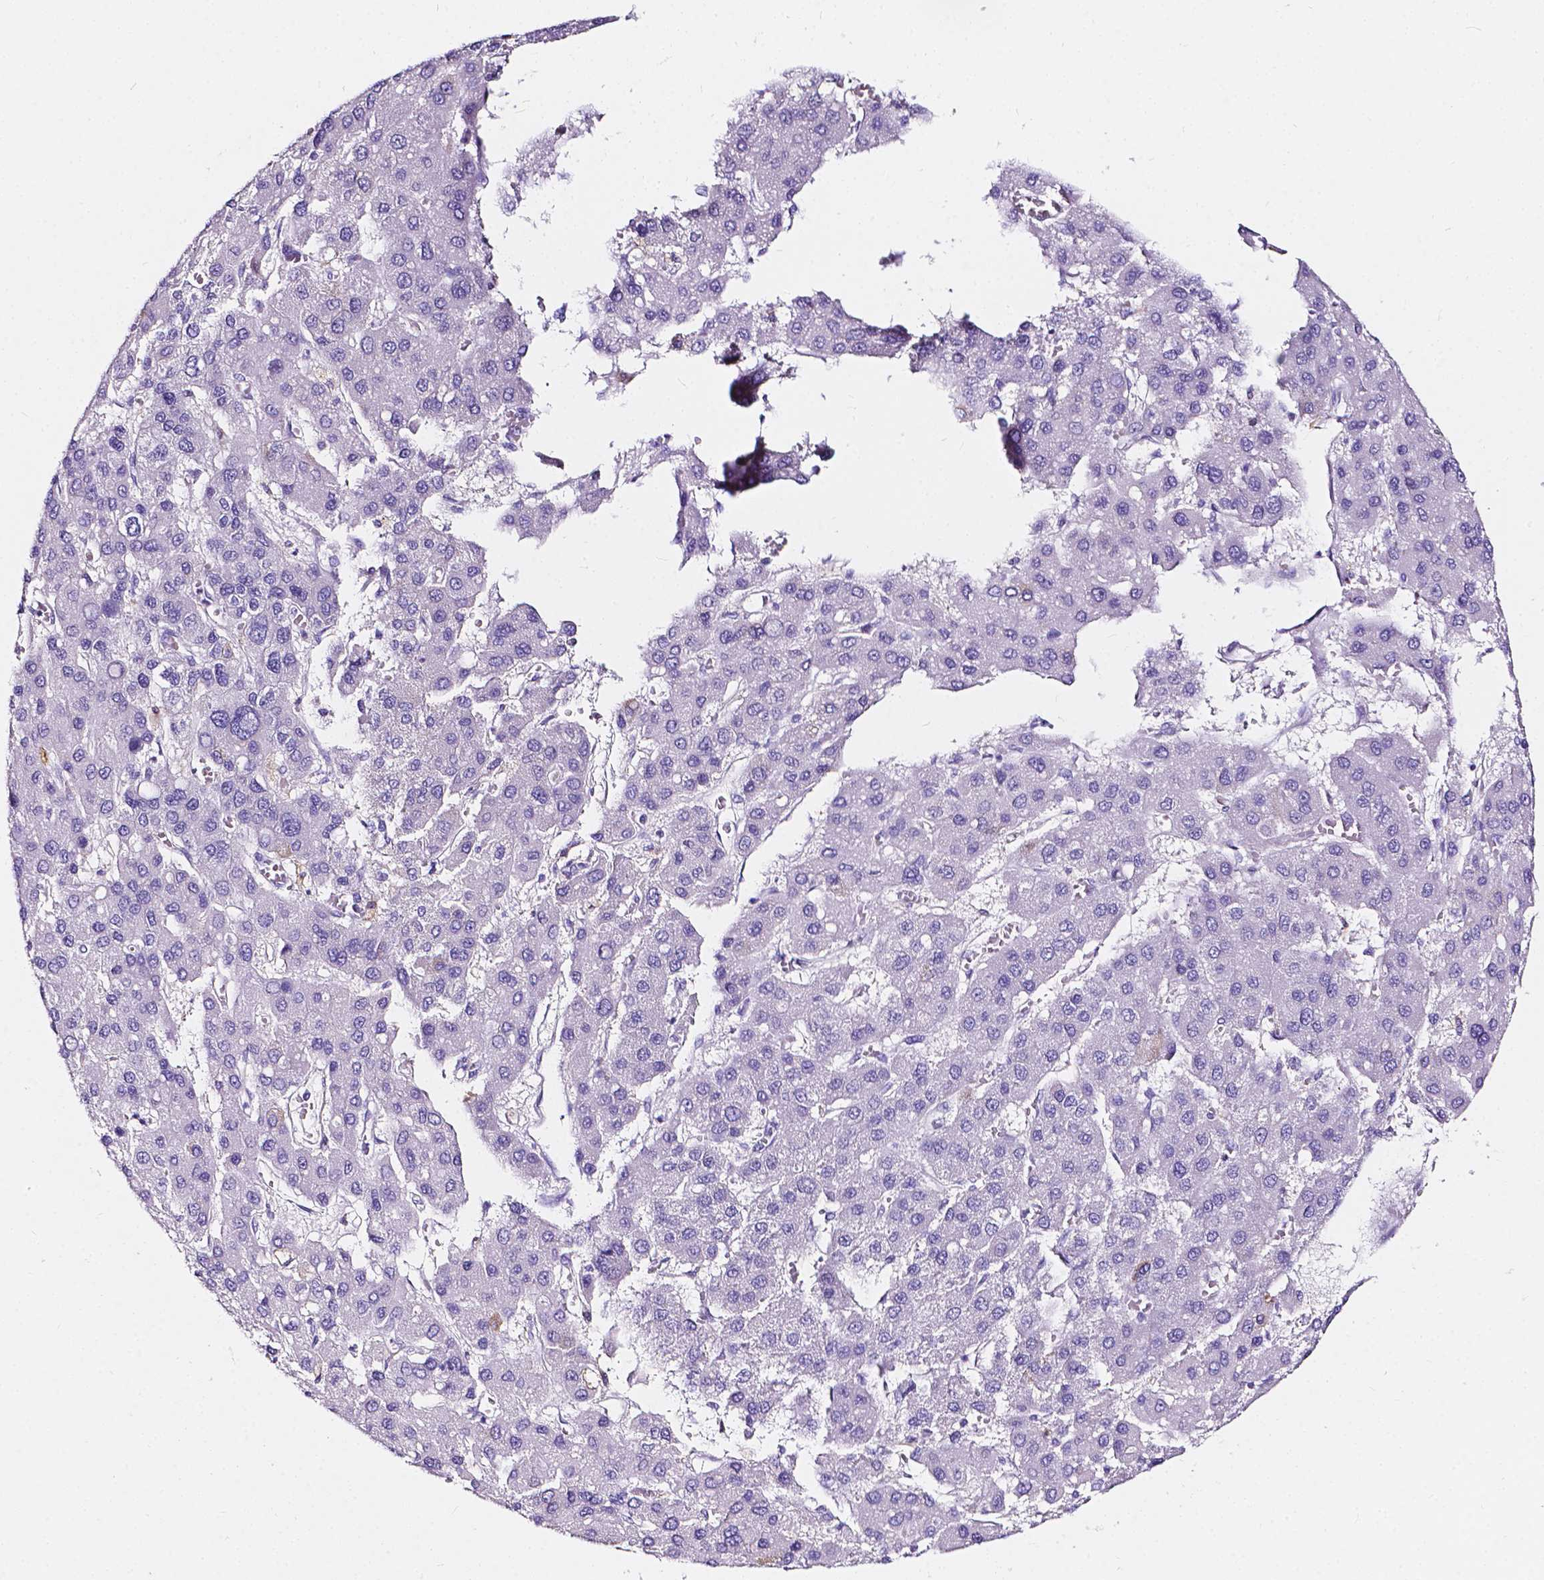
{"staining": {"intensity": "negative", "quantity": "none", "location": "none"}, "tissue": "liver cancer", "cell_type": "Tumor cells", "image_type": "cancer", "snomed": [{"axis": "morphology", "description": "Carcinoma, Hepatocellular, NOS"}, {"axis": "topography", "description": "Liver"}], "caption": "A high-resolution photomicrograph shows IHC staining of hepatocellular carcinoma (liver), which demonstrates no significant expression in tumor cells.", "gene": "CLSTN2", "patient": {"sex": "female", "age": 41}}